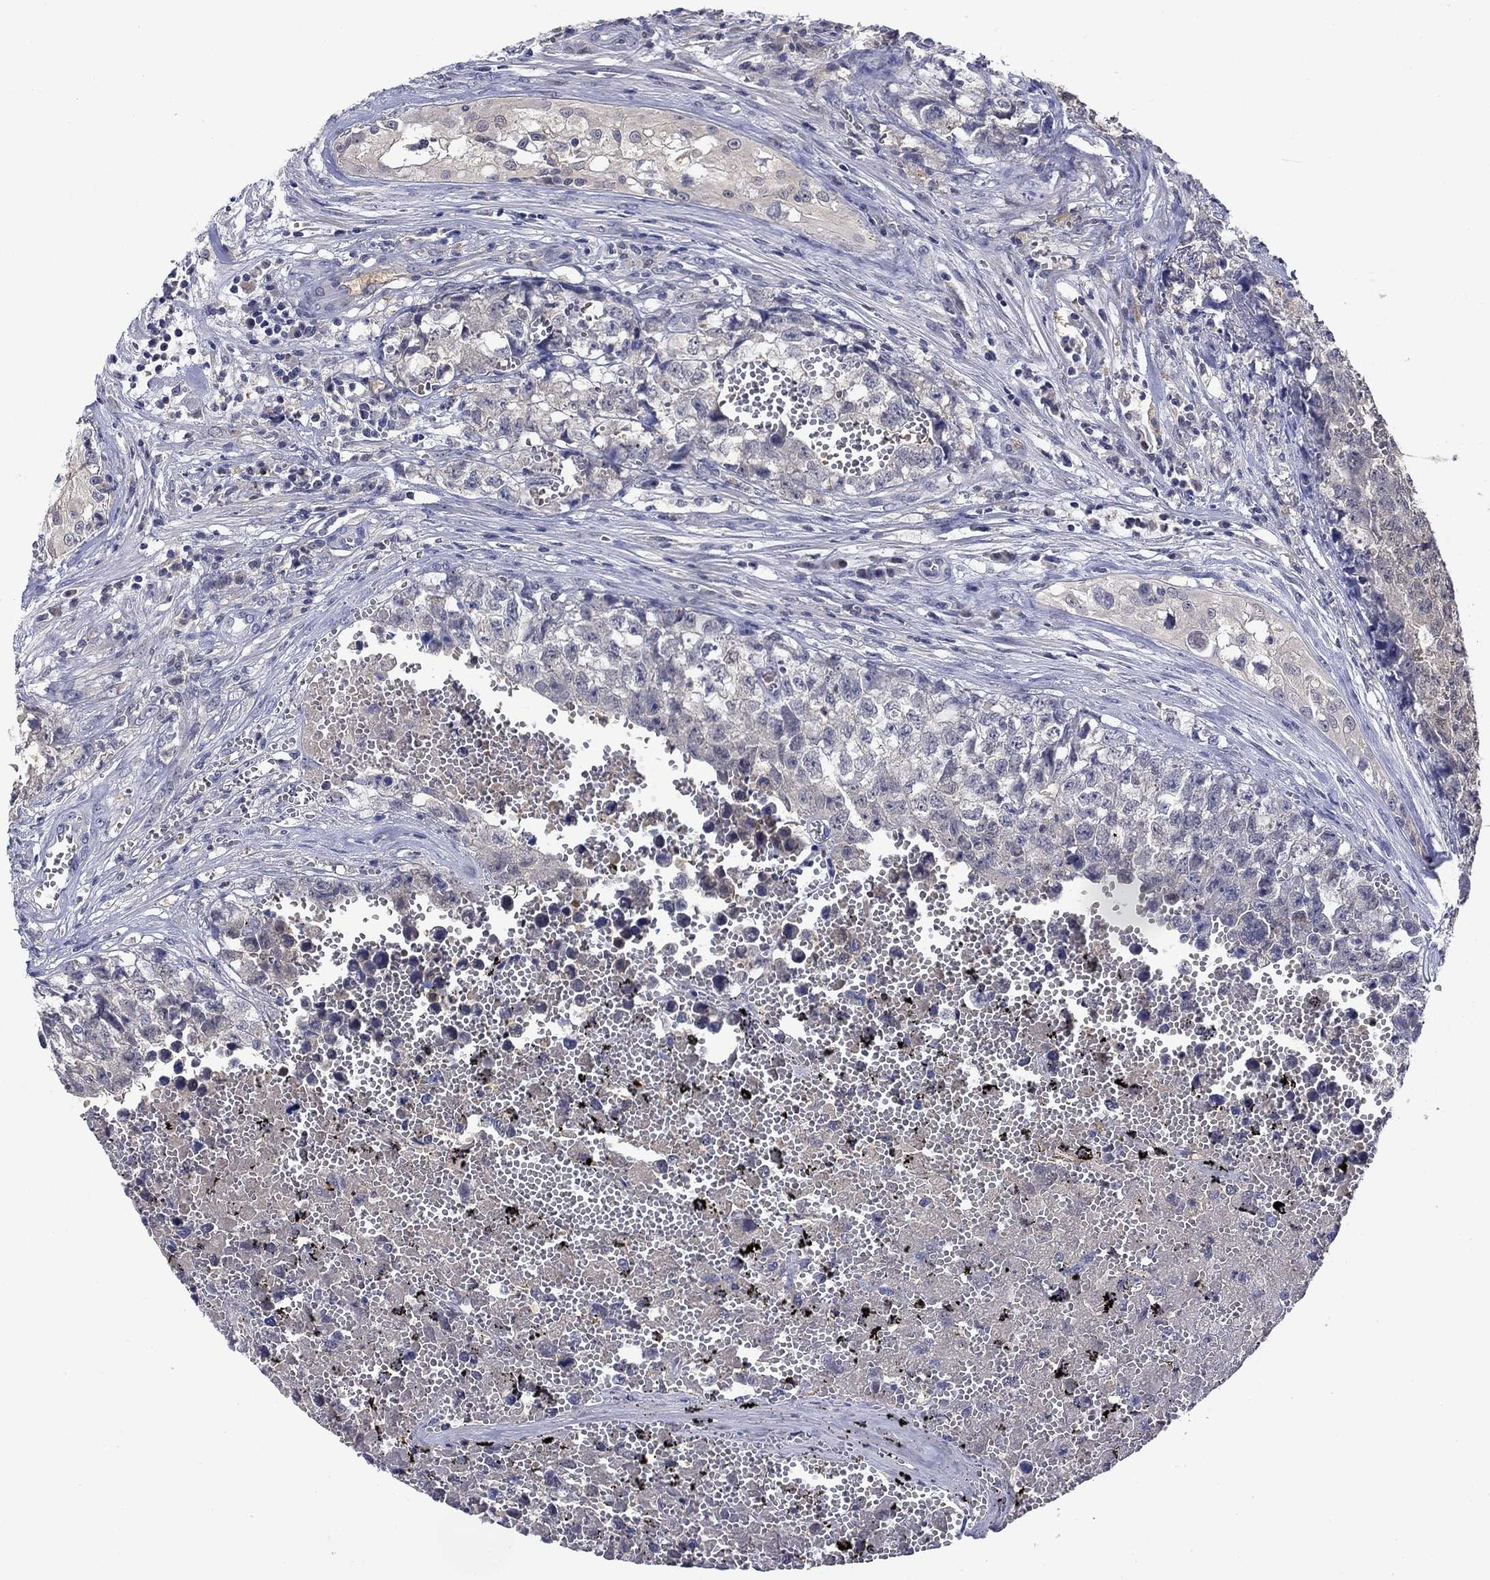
{"staining": {"intensity": "negative", "quantity": "none", "location": "none"}, "tissue": "testis cancer", "cell_type": "Tumor cells", "image_type": "cancer", "snomed": [{"axis": "morphology", "description": "Seminoma, NOS"}, {"axis": "morphology", "description": "Carcinoma, Embryonal, NOS"}, {"axis": "topography", "description": "Testis"}], "caption": "High power microscopy photomicrograph of an immunohistochemistry (IHC) micrograph of testis seminoma, revealing no significant expression in tumor cells.", "gene": "DDTL", "patient": {"sex": "male", "age": 22}}